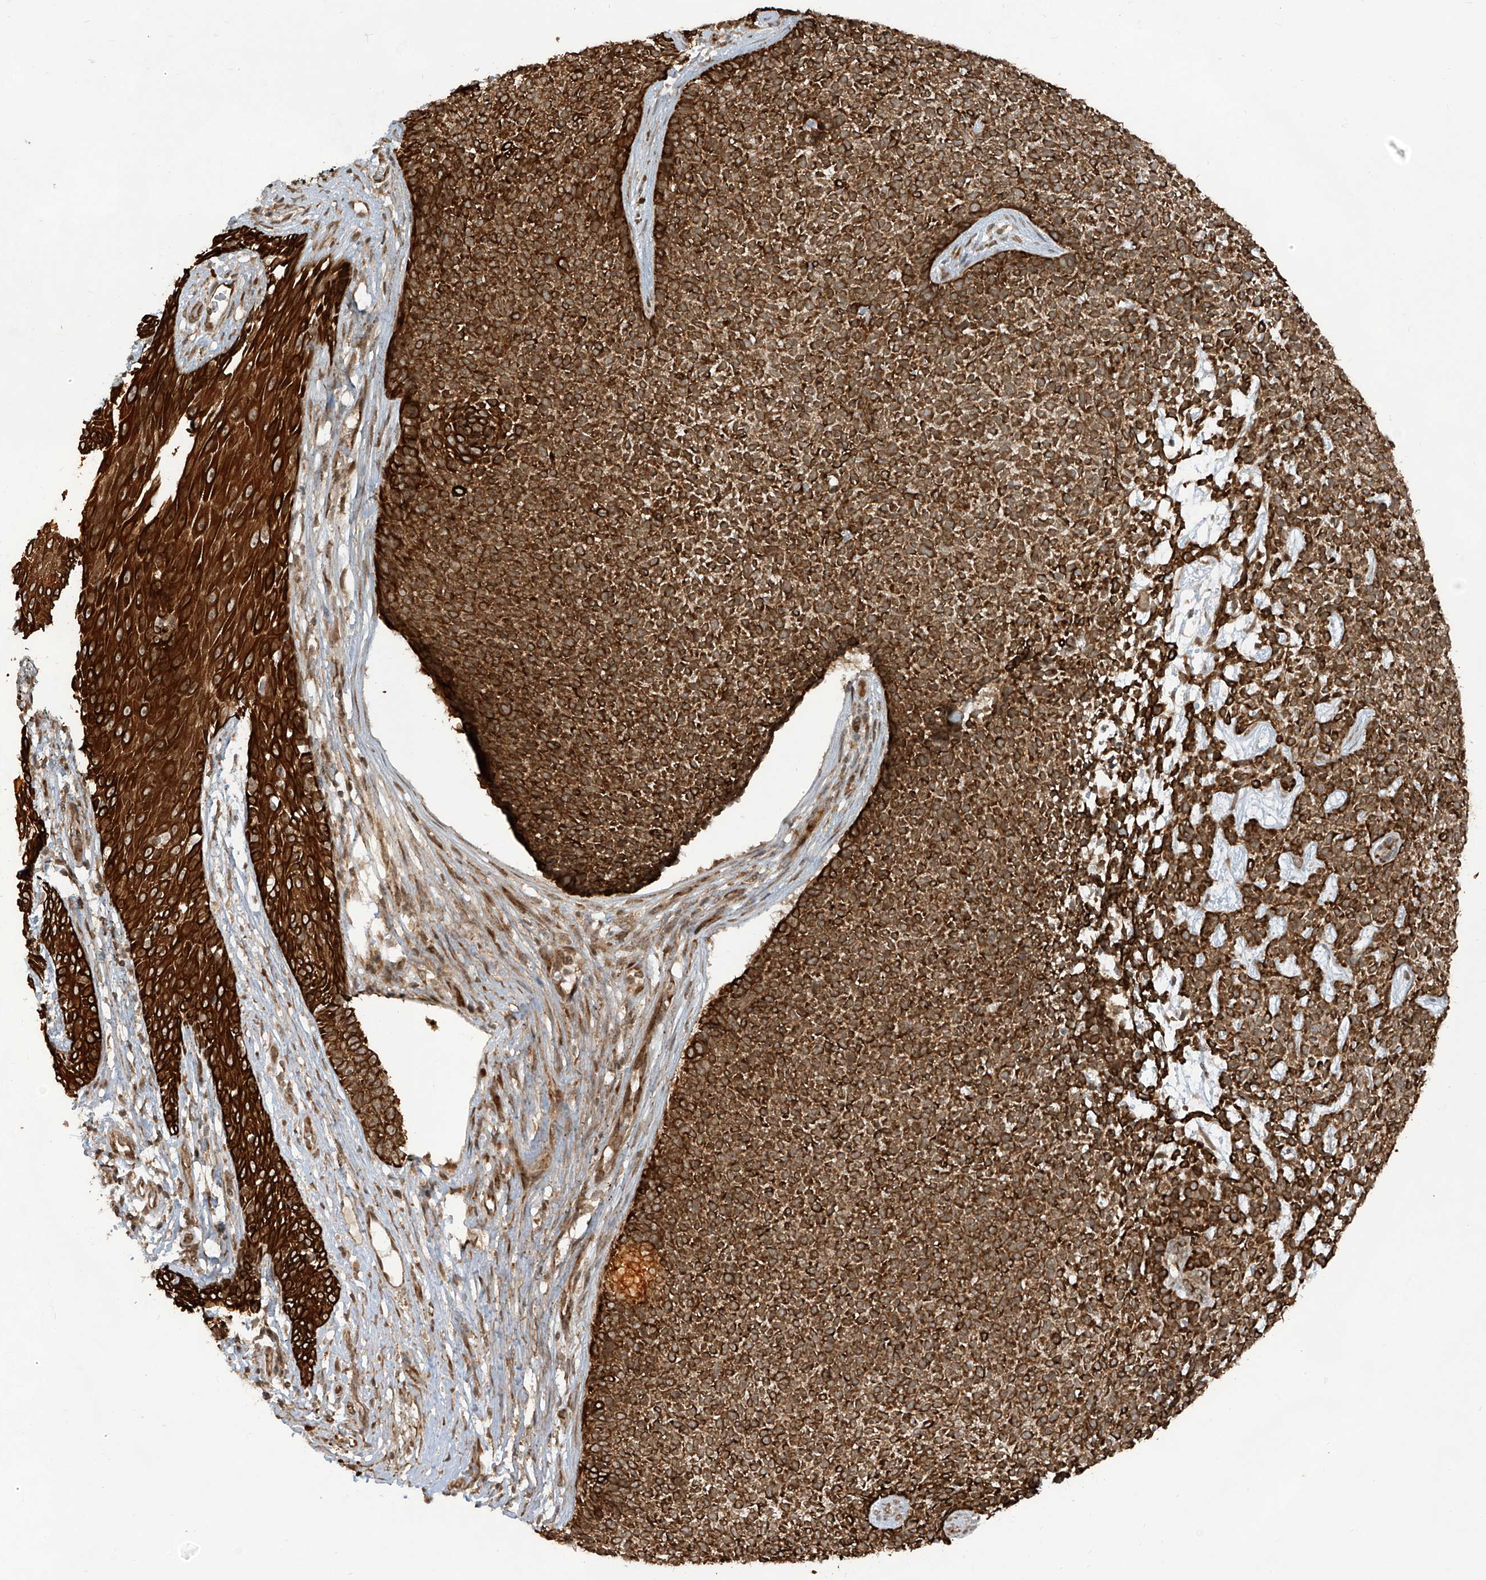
{"staining": {"intensity": "strong", "quantity": ">75%", "location": "cytoplasmic/membranous"}, "tissue": "skin cancer", "cell_type": "Tumor cells", "image_type": "cancer", "snomed": [{"axis": "morphology", "description": "Basal cell carcinoma"}, {"axis": "topography", "description": "Skin"}], "caption": "Skin basal cell carcinoma tissue displays strong cytoplasmic/membranous staining in about >75% of tumor cells, visualized by immunohistochemistry.", "gene": "TRIM67", "patient": {"sex": "female", "age": 84}}